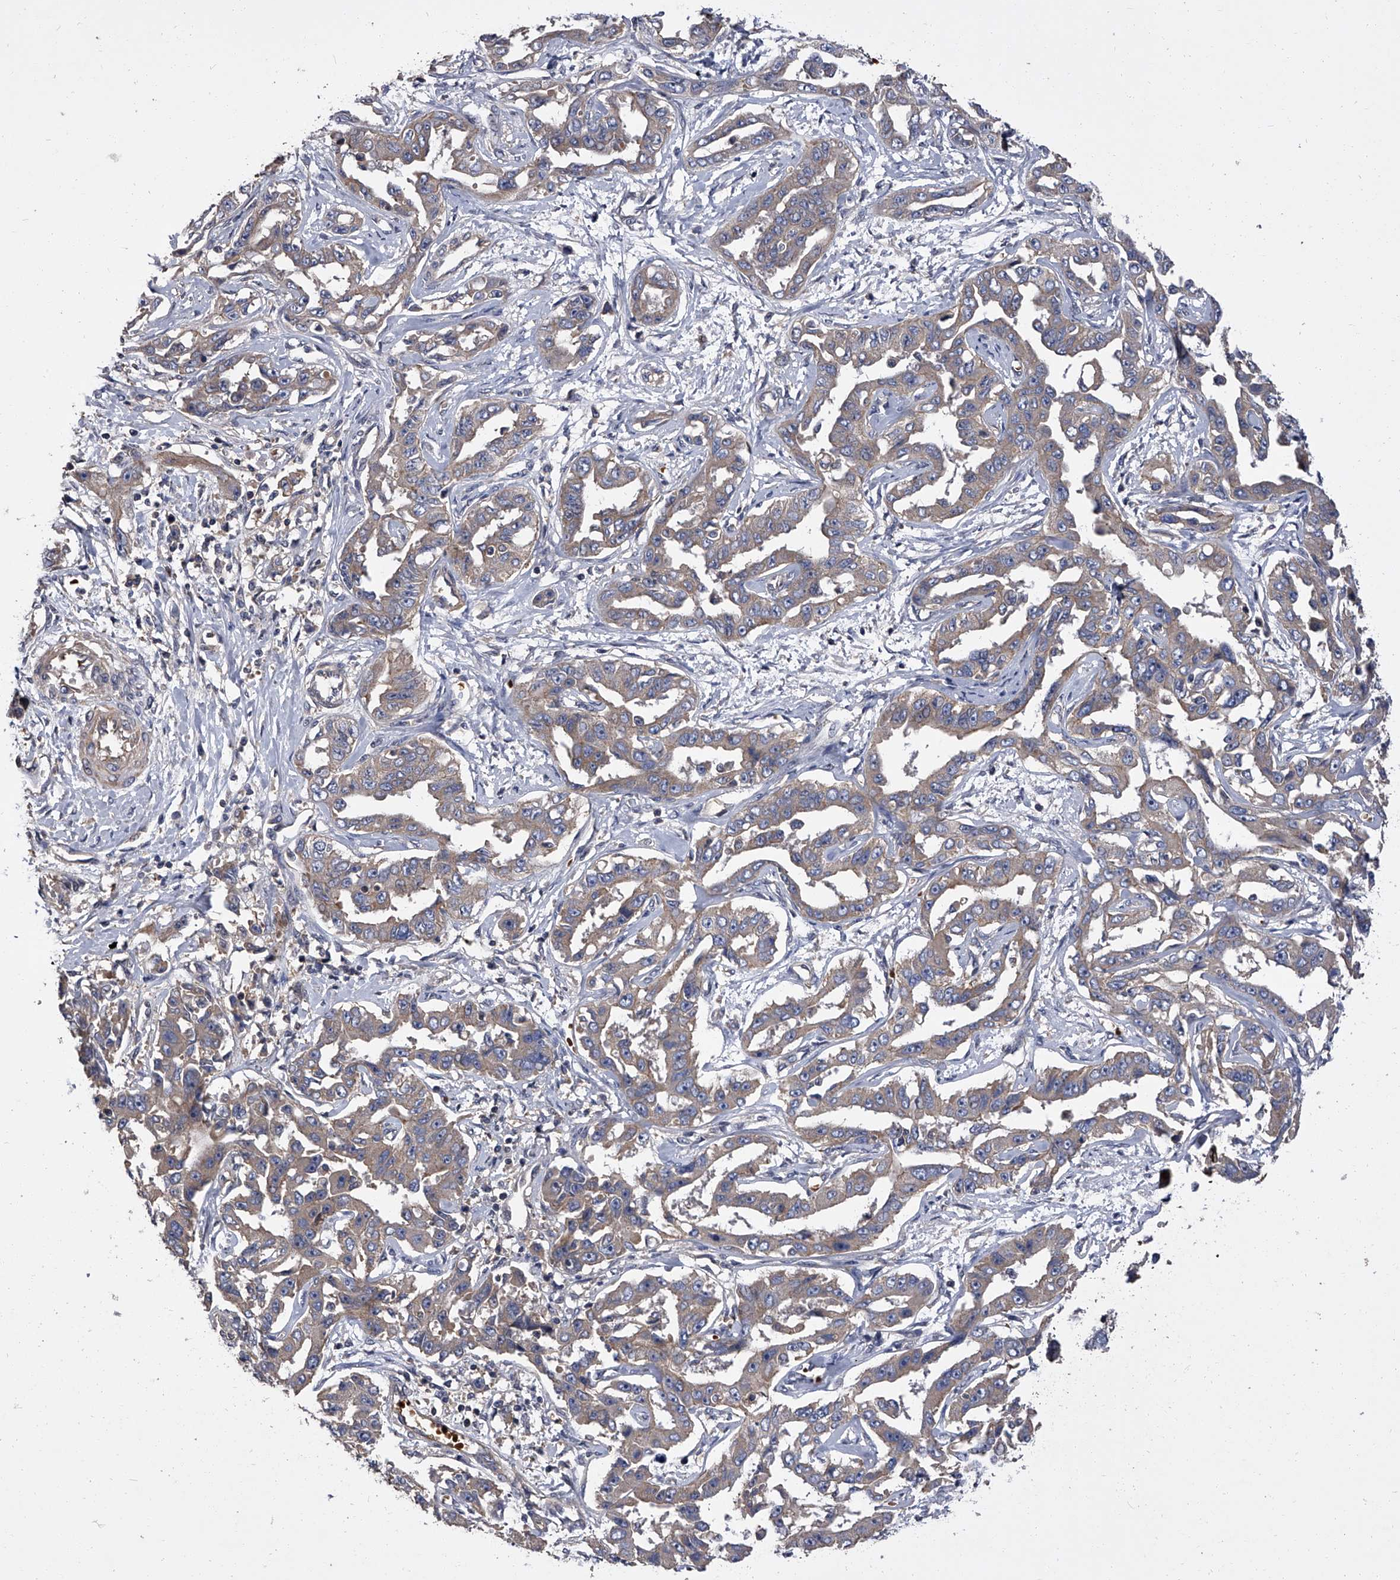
{"staining": {"intensity": "weak", "quantity": ">75%", "location": "cytoplasmic/membranous"}, "tissue": "liver cancer", "cell_type": "Tumor cells", "image_type": "cancer", "snomed": [{"axis": "morphology", "description": "Cholangiocarcinoma"}, {"axis": "topography", "description": "Liver"}], "caption": "Human liver cancer (cholangiocarcinoma) stained for a protein (brown) reveals weak cytoplasmic/membranous positive expression in approximately >75% of tumor cells.", "gene": "STK36", "patient": {"sex": "male", "age": 59}}